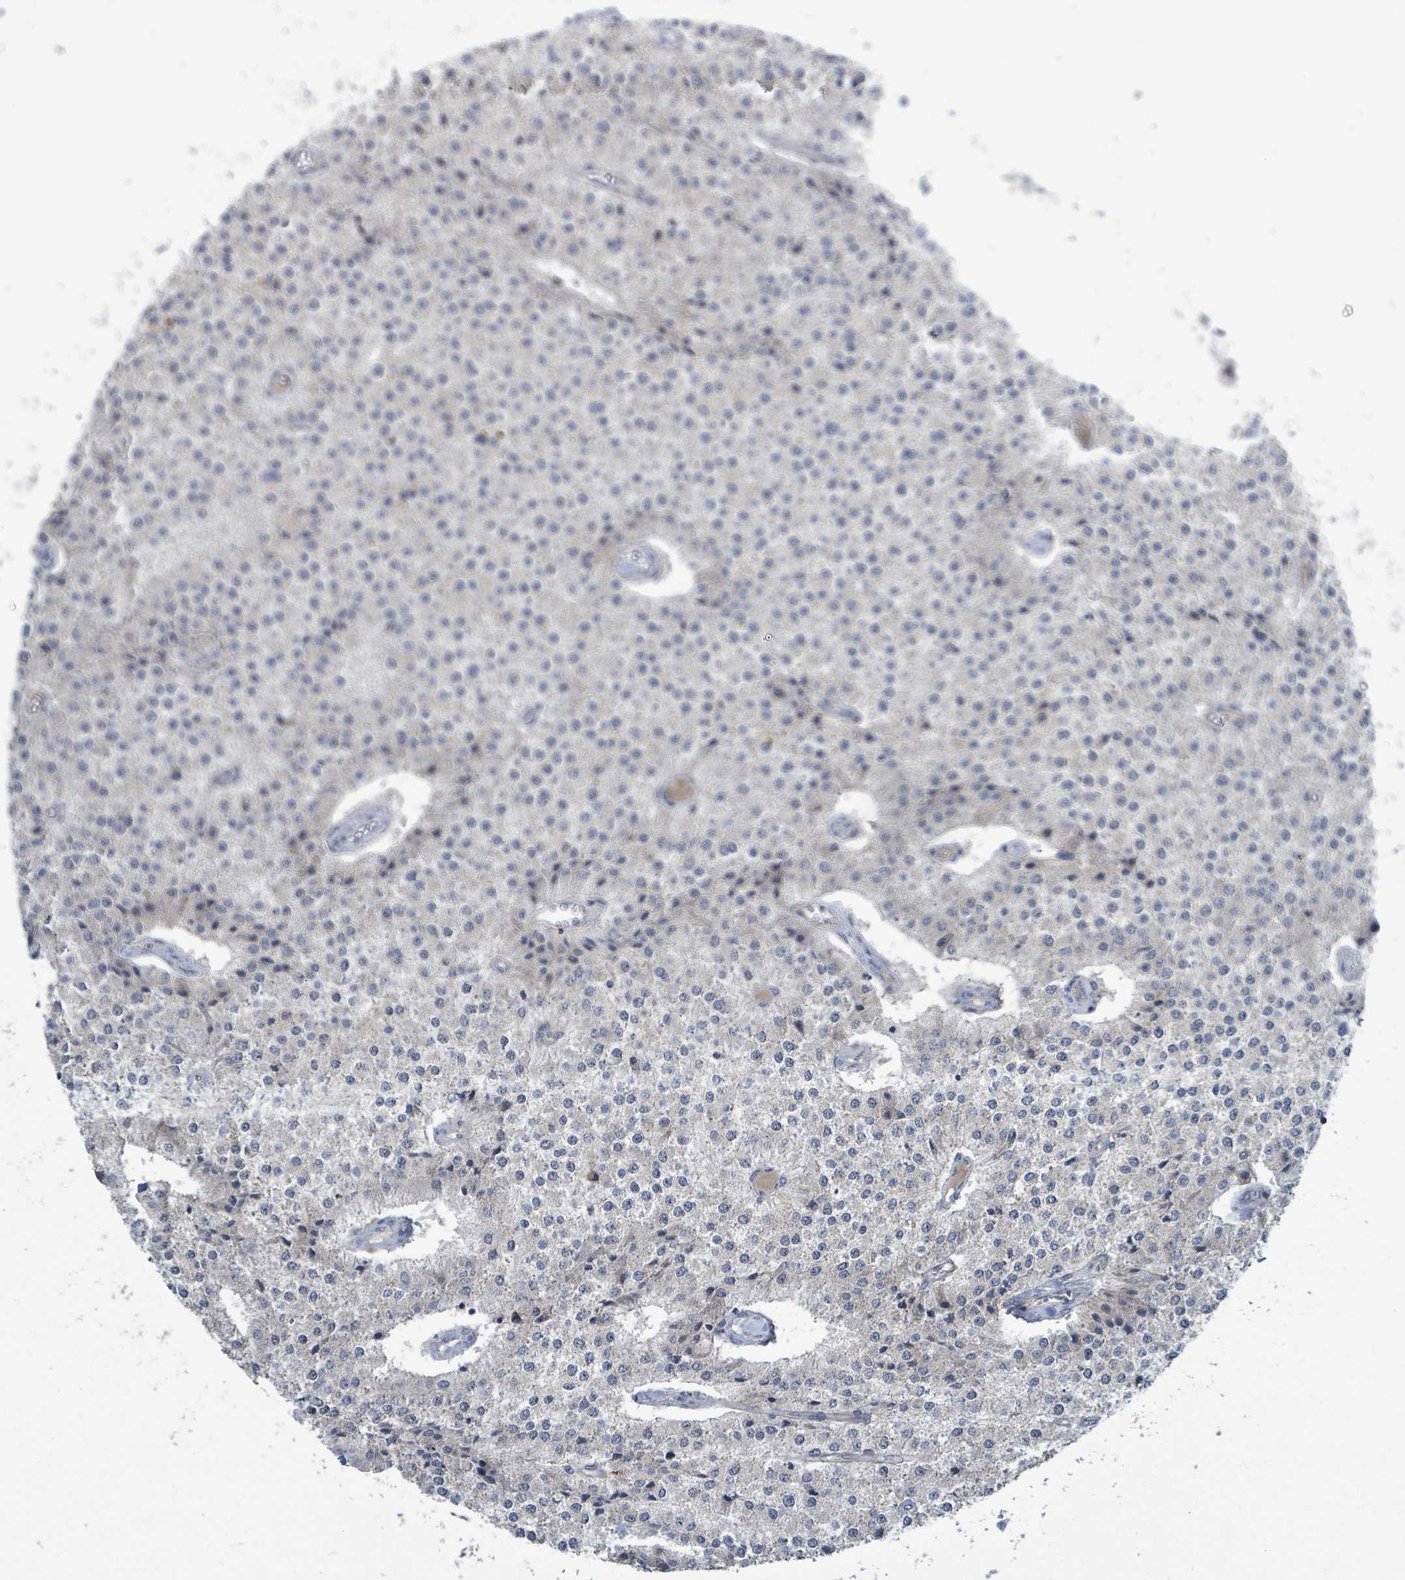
{"staining": {"intensity": "negative", "quantity": "none", "location": "none"}, "tissue": "carcinoid", "cell_type": "Tumor cells", "image_type": "cancer", "snomed": [{"axis": "morphology", "description": "Carcinoid, malignant, NOS"}, {"axis": "topography", "description": "Colon"}], "caption": "DAB (3,3'-diaminobenzidine) immunohistochemical staining of human carcinoid exhibits no significant staining in tumor cells.", "gene": "CCDC121", "patient": {"sex": "female", "age": 52}}